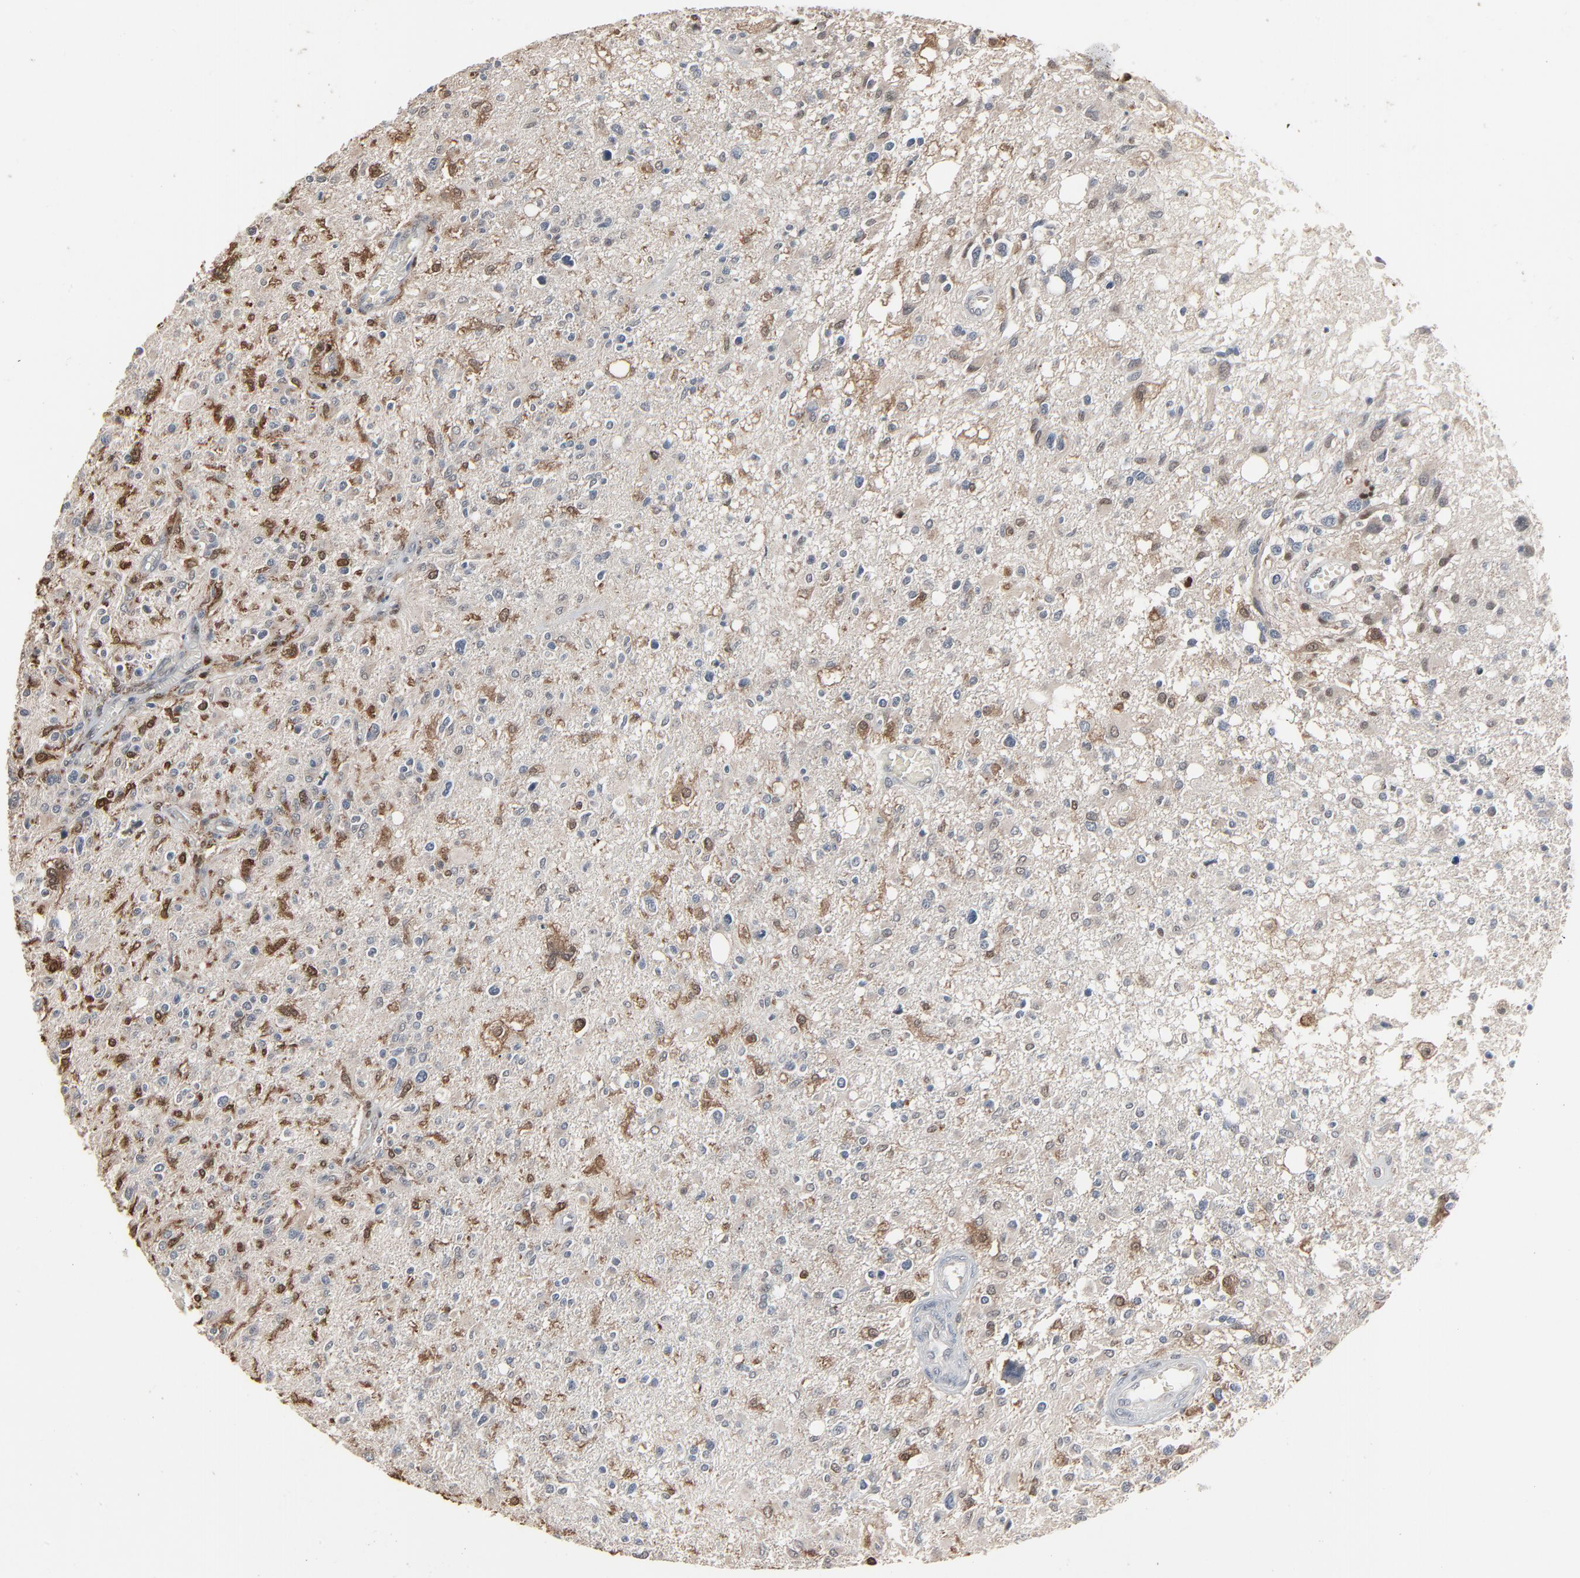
{"staining": {"intensity": "moderate", "quantity": "<25%", "location": "cytoplasmic/membranous,nuclear"}, "tissue": "glioma", "cell_type": "Tumor cells", "image_type": "cancer", "snomed": [{"axis": "morphology", "description": "Glioma, malignant, High grade"}, {"axis": "topography", "description": "Cerebral cortex"}], "caption": "This is an image of immunohistochemistry staining of malignant glioma (high-grade), which shows moderate positivity in the cytoplasmic/membranous and nuclear of tumor cells.", "gene": "DOCK8", "patient": {"sex": "male", "age": 76}}